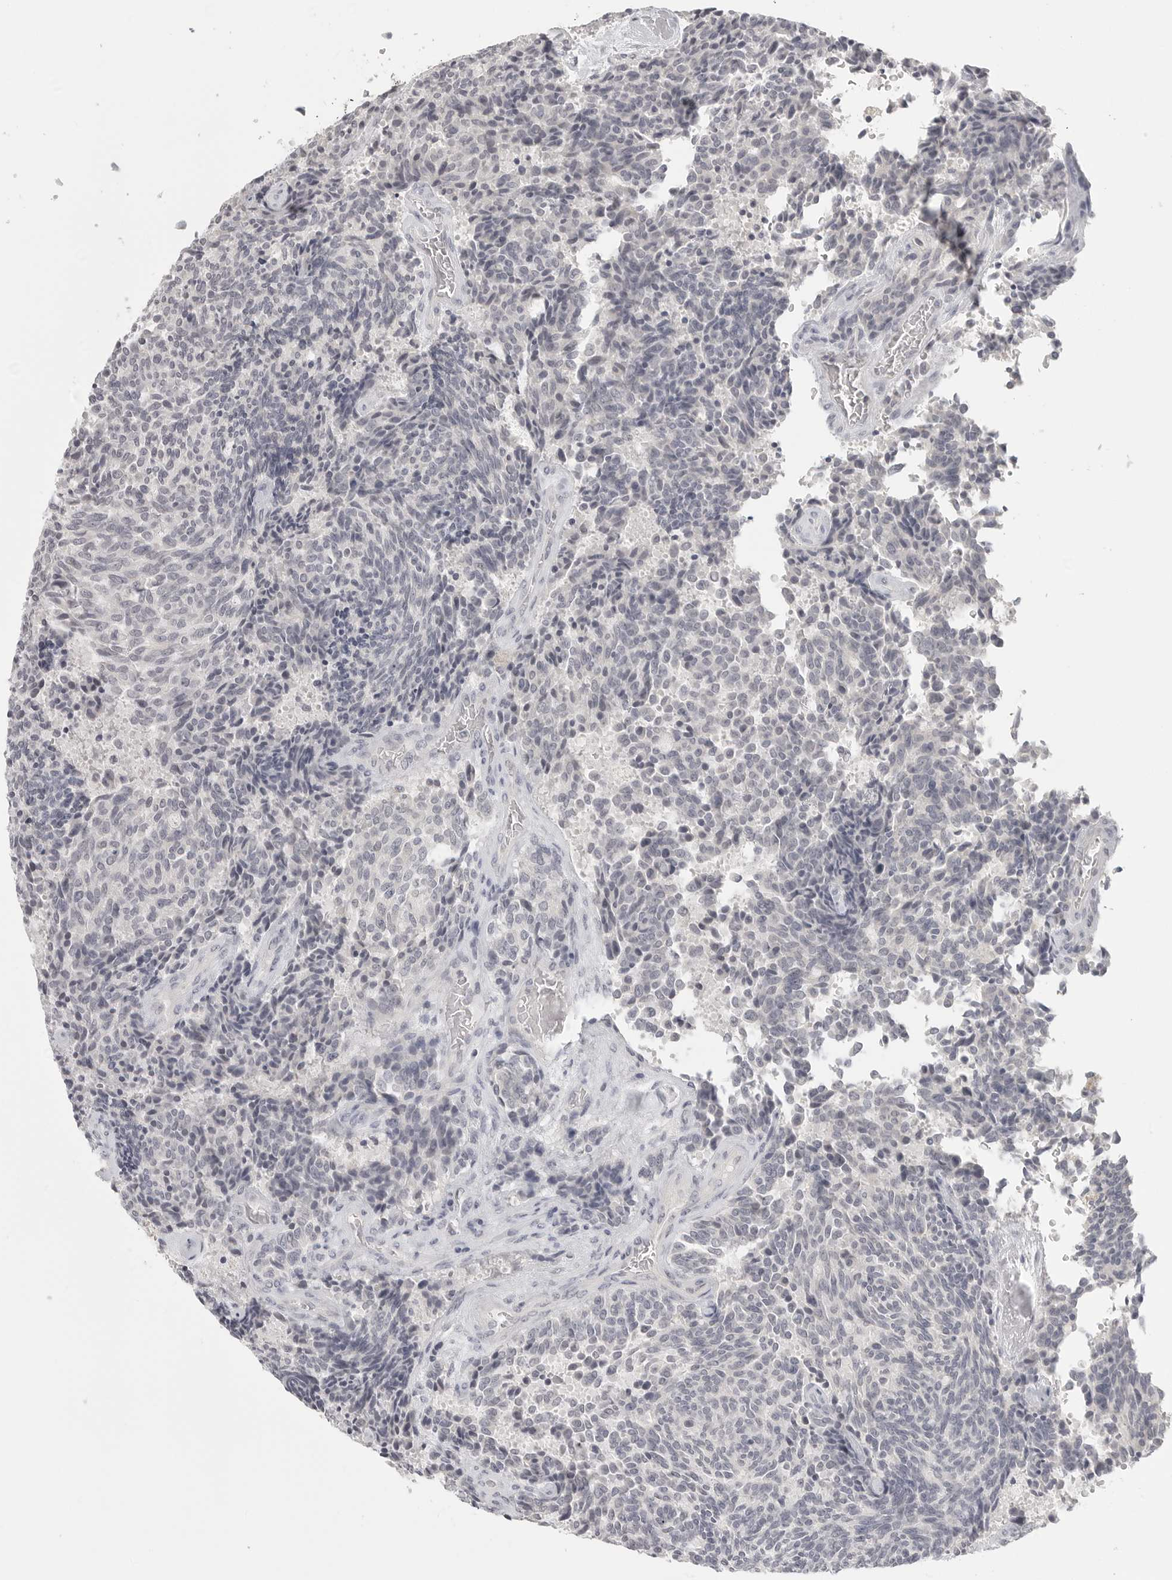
{"staining": {"intensity": "negative", "quantity": "none", "location": "none"}, "tissue": "carcinoid", "cell_type": "Tumor cells", "image_type": "cancer", "snomed": [{"axis": "morphology", "description": "Carcinoid, malignant, NOS"}, {"axis": "topography", "description": "Pancreas"}], "caption": "There is no significant expression in tumor cells of carcinoid (malignant). The staining is performed using DAB (3,3'-diaminobenzidine) brown chromogen with nuclei counter-stained in using hematoxylin.", "gene": "HMGCS2", "patient": {"sex": "female", "age": 54}}